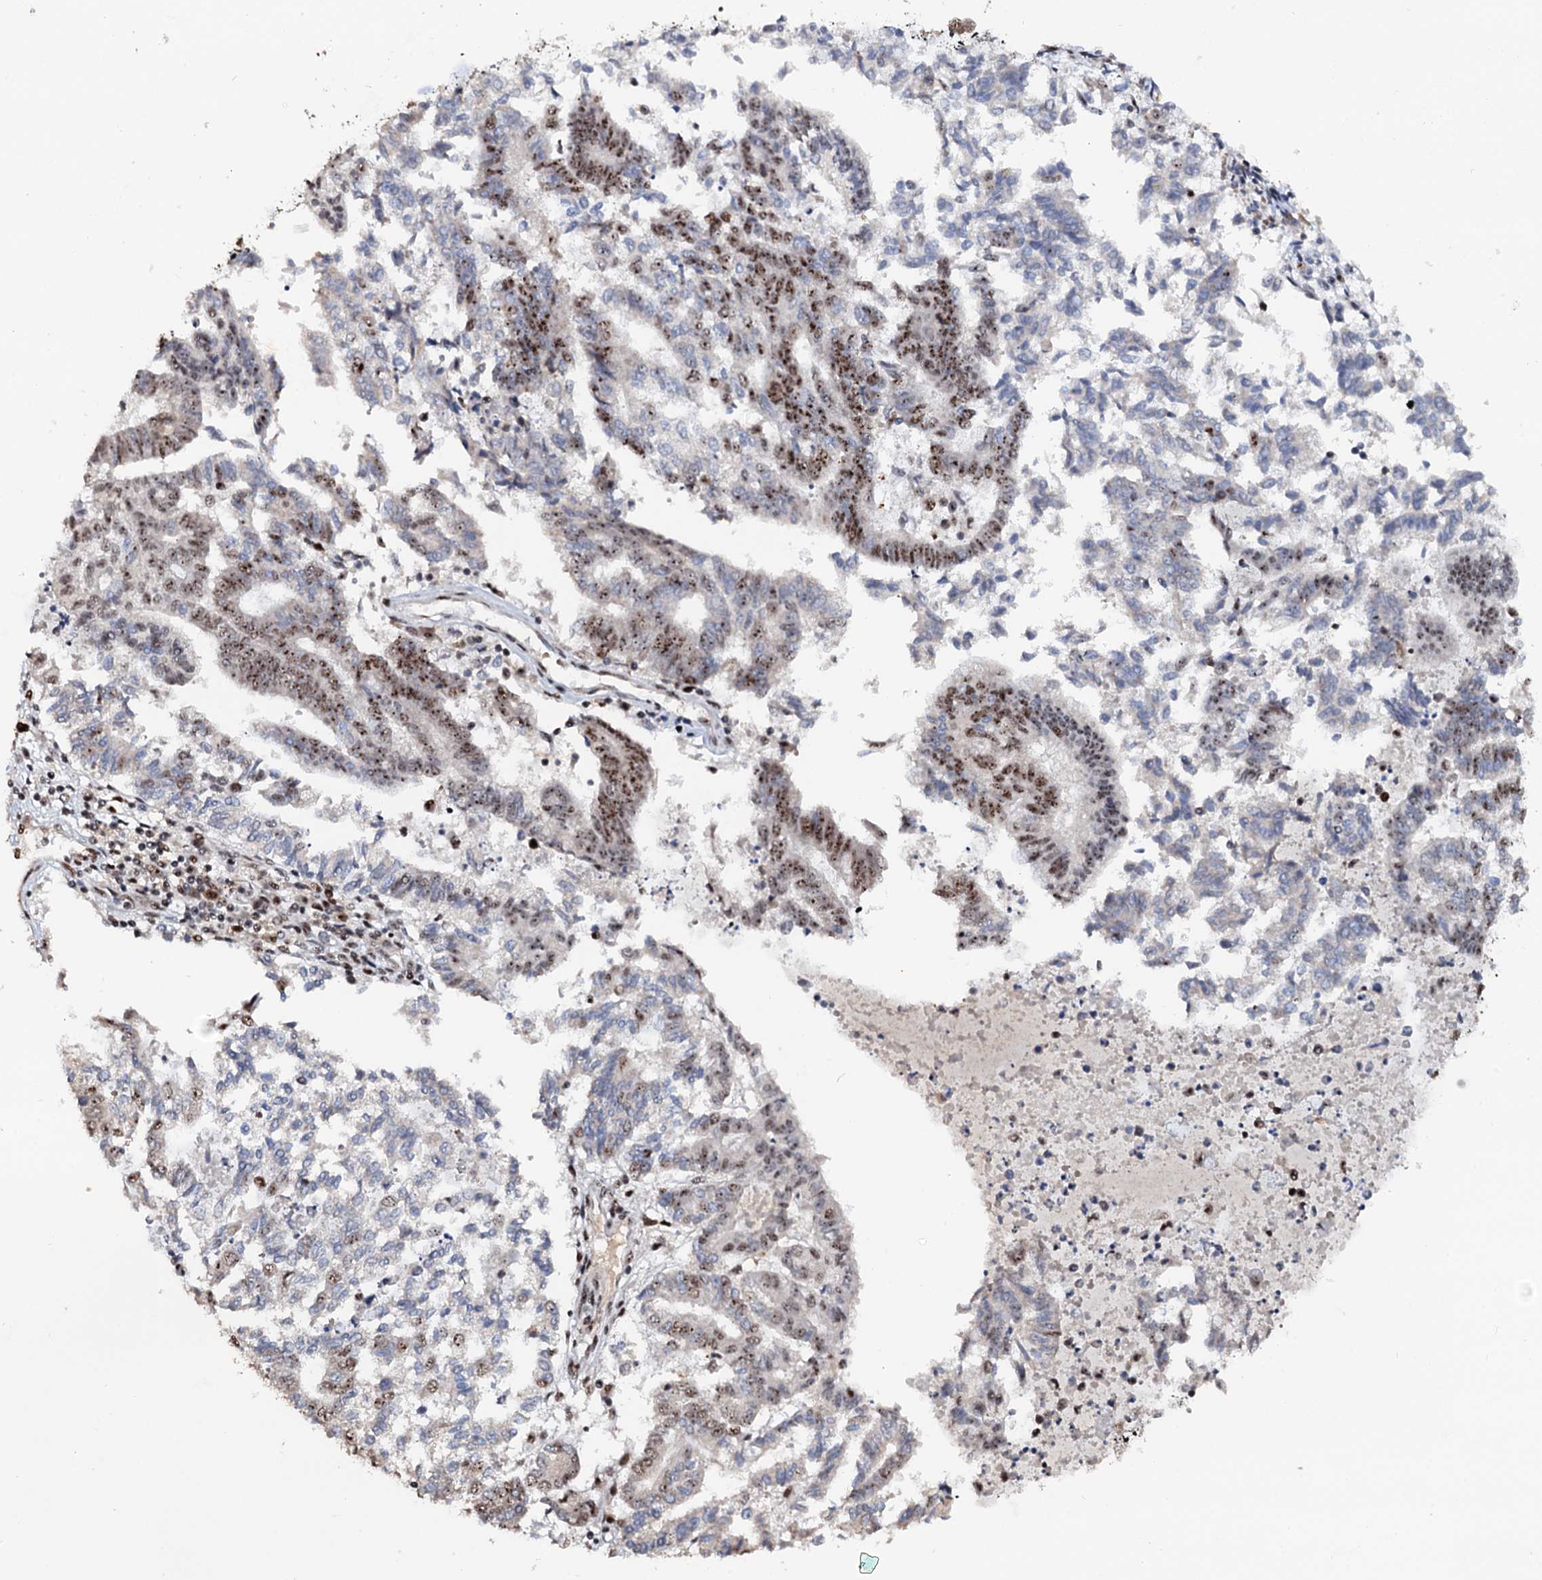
{"staining": {"intensity": "moderate", "quantity": "<25%", "location": "nuclear"}, "tissue": "endometrial cancer", "cell_type": "Tumor cells", "image_type": "cancer", "snomed": [{"axis": "morphology", "description": "Adenocarcinoma, NOS"}, {"axis": "topography", "description": "Endometrium"}], "caption": "The micrograph reveals immunohistochemical staining of endometrial cancer (adenocarcinoma). There is moderate nuclear positivity is seen in about <25% of tumor cells.", "gene": "NEUROG3", "patient": {"sex": "female", "age": 79}}